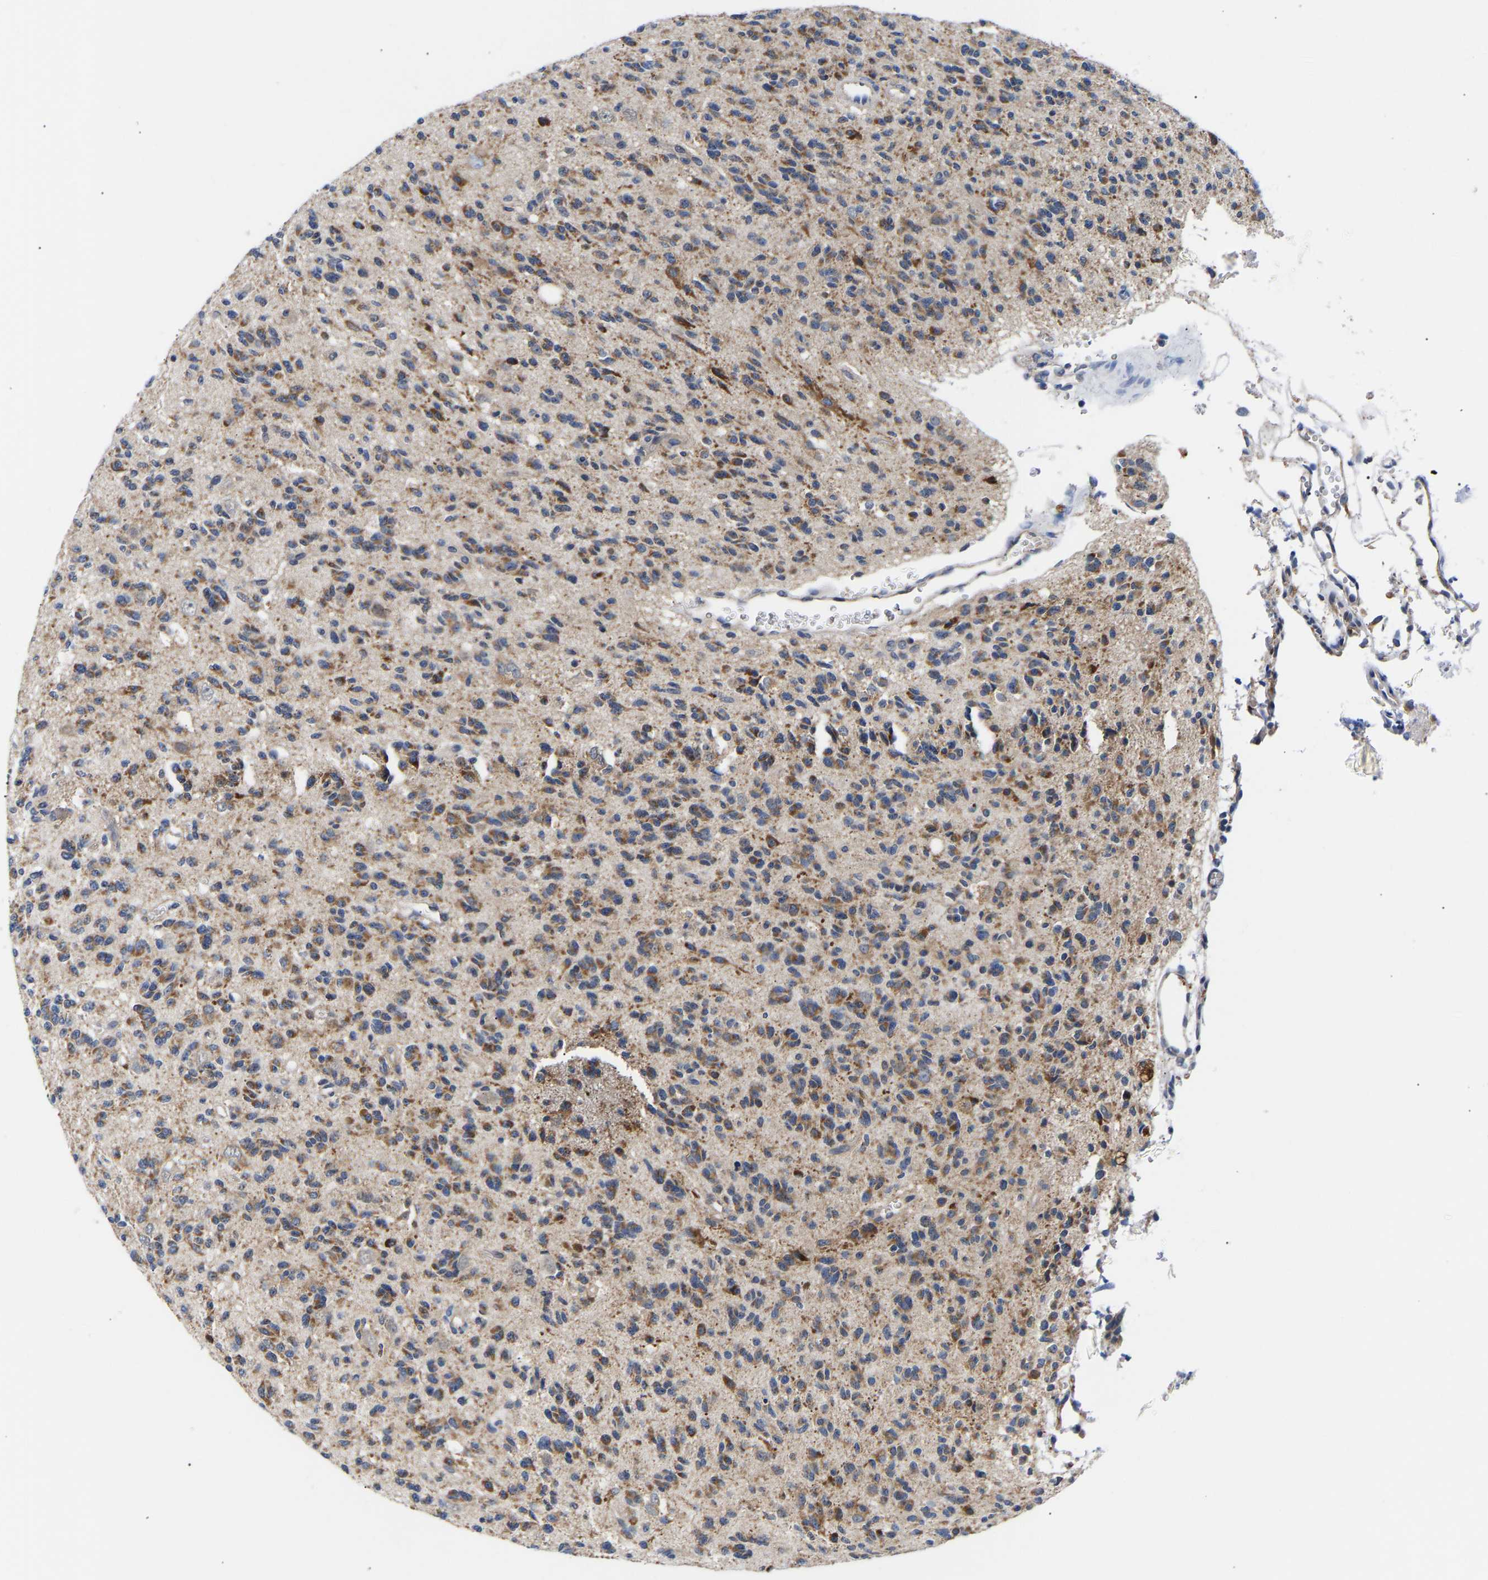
{"staining": {"intensity": "moderate", "quantity": ">75%", "location": "cytoplasmic/membranous"}, "tissue": "glioma", "cell_type": "Tumor cells", "image_type": "cancer", "snomed": [{"axis": "morphology", "description": "Glioma, malignant, Low grade"}, {"axis": "topography", "description": "Brain"}], "caption": "An image of glioma stained for a protein exhibits moderate cytoplasmic/membranous brown staining in tumor cells.", "gene": "RINT1", "patient": {"sex": "male", "age": 38}}